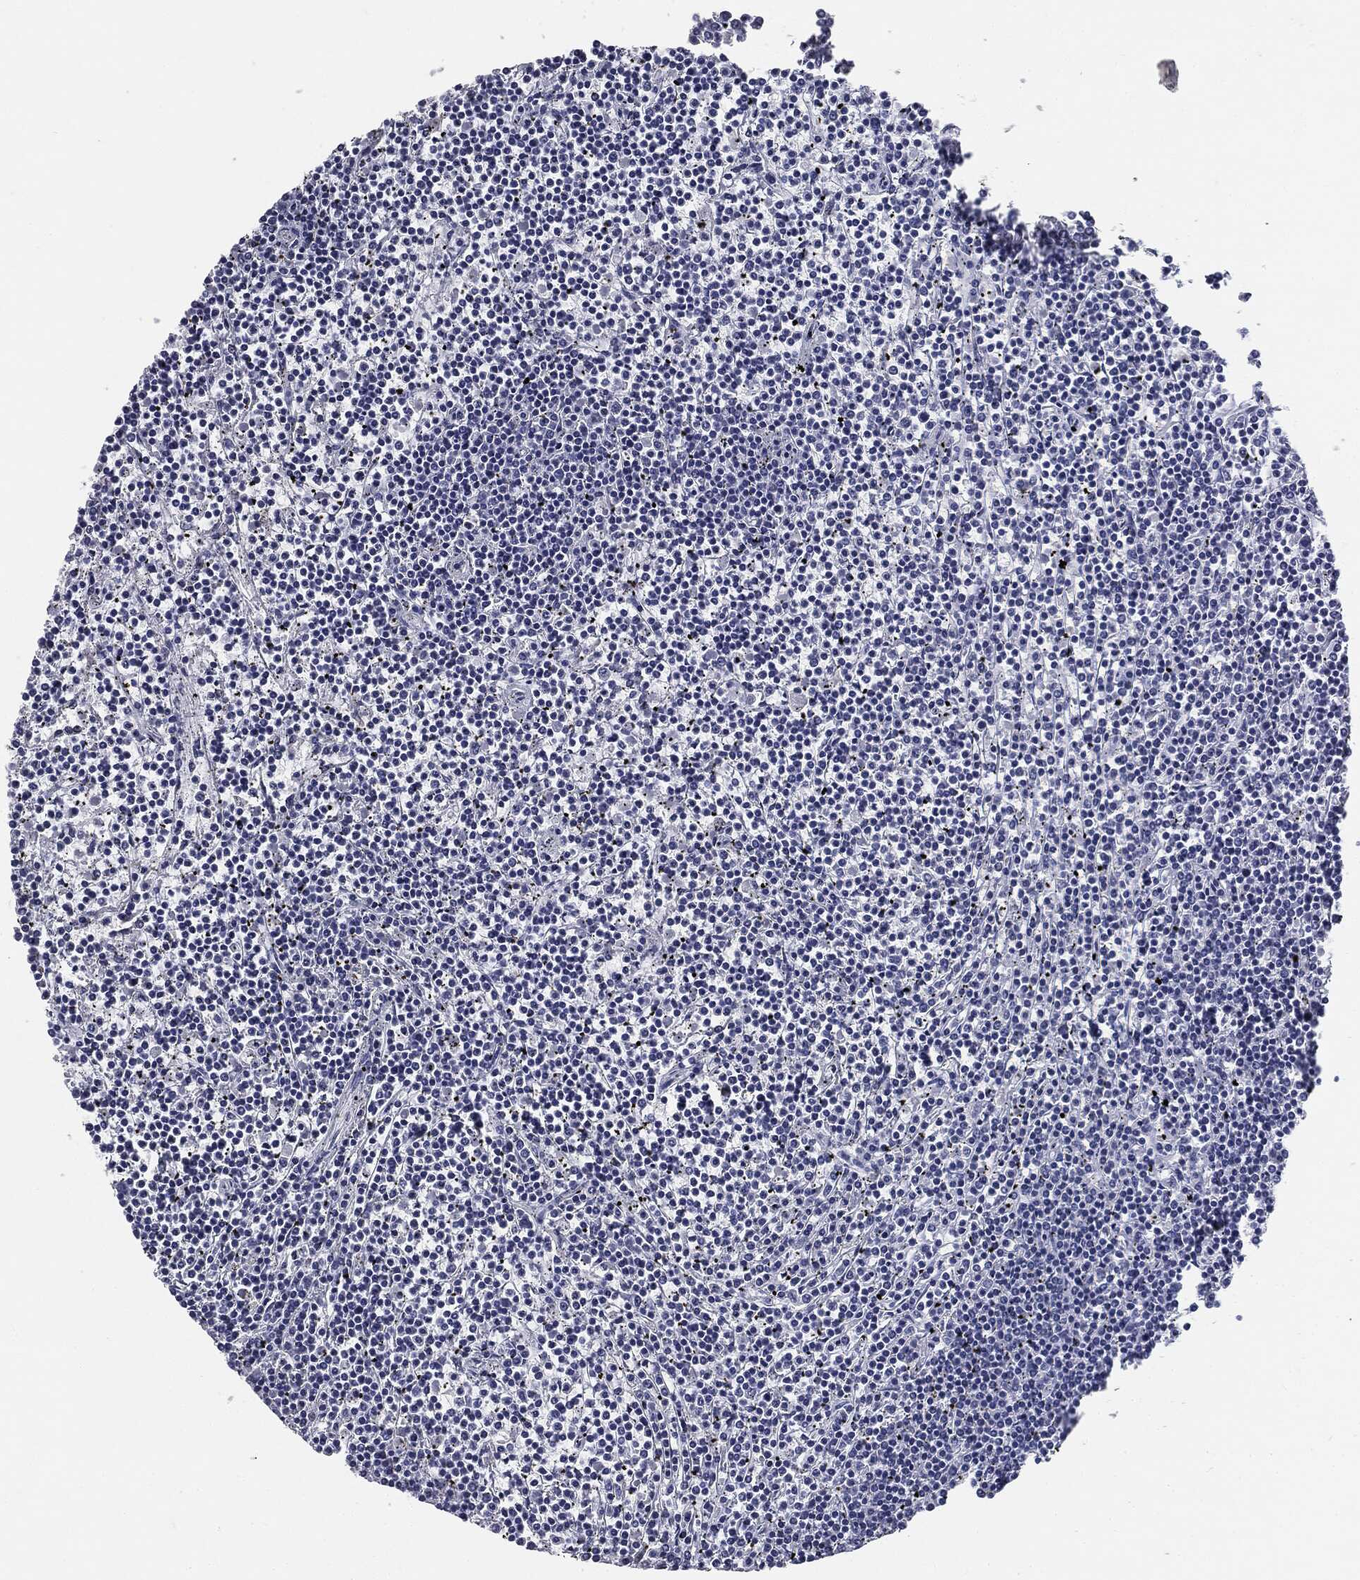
{"staining": {"intensity": "negative", "quantity": "none", "location": "none"}, "tissue": "lymphoma", "cell_type": "Tumor cells", "image_type": "cancer", "snomed": [{"axis": "morphology", "description": "Malignant lymphoma, non-Hodgkin's type, Low grade"}, {"axis": "topography", "description": "Spleen"}], "caption": "Micrograph shows no protein positivity in tumor cells of low-grade malignant lymphoma, non-Hodgkin's type tissue. (DAB (3,3'-diaminobenzidine) immunohistochemistry (IHC), high magnification).", "gene": "AFP", "patient": {"sex": "female", "age": 19}}